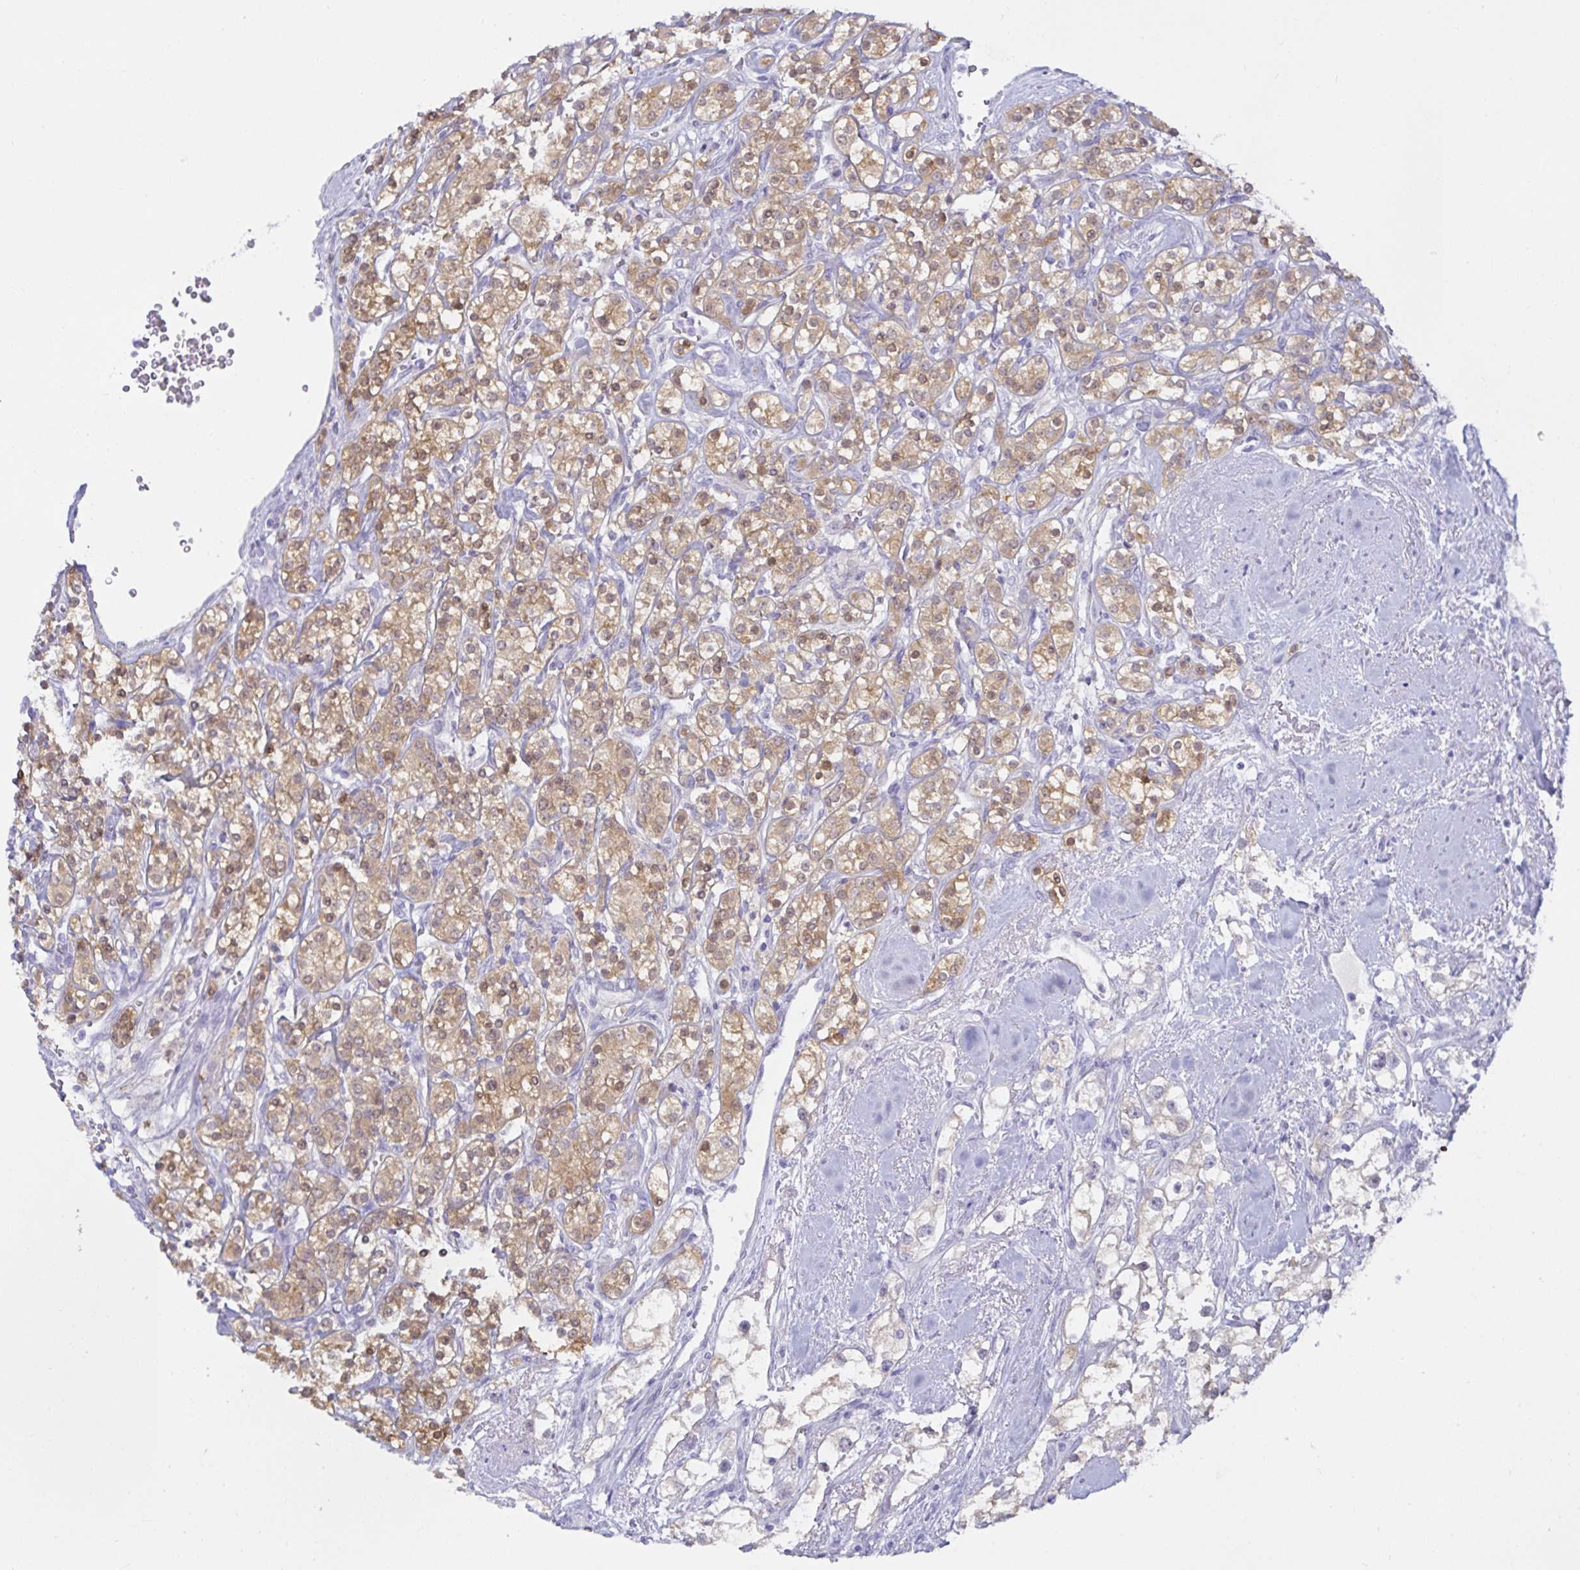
{"staining": {"intensity": "moderate", "quantity": ">75%", "location": "cytoplasmic/membranous,nuclear"}, "tissue": "renal cancer", "cell_type": "Tumor cells", "image_type": "cancer", "snomed": [{"axis": "morphology", "description": "Adenocarcinoma, NOS"}, {"axis": "topography", "description": "Kidney"}], "caption": "This image reveals renal cancer (adenocarcinoma) stained with immunohistochemistry (IHC) to label a protein in brown. The cytoplasmic/membranous and nuclear of tumor cells show moderate positivity for the protein. Nuclei are counter-stained blue.", "gene": "MON2", "patient": {"sex": "male", "age": 77}}